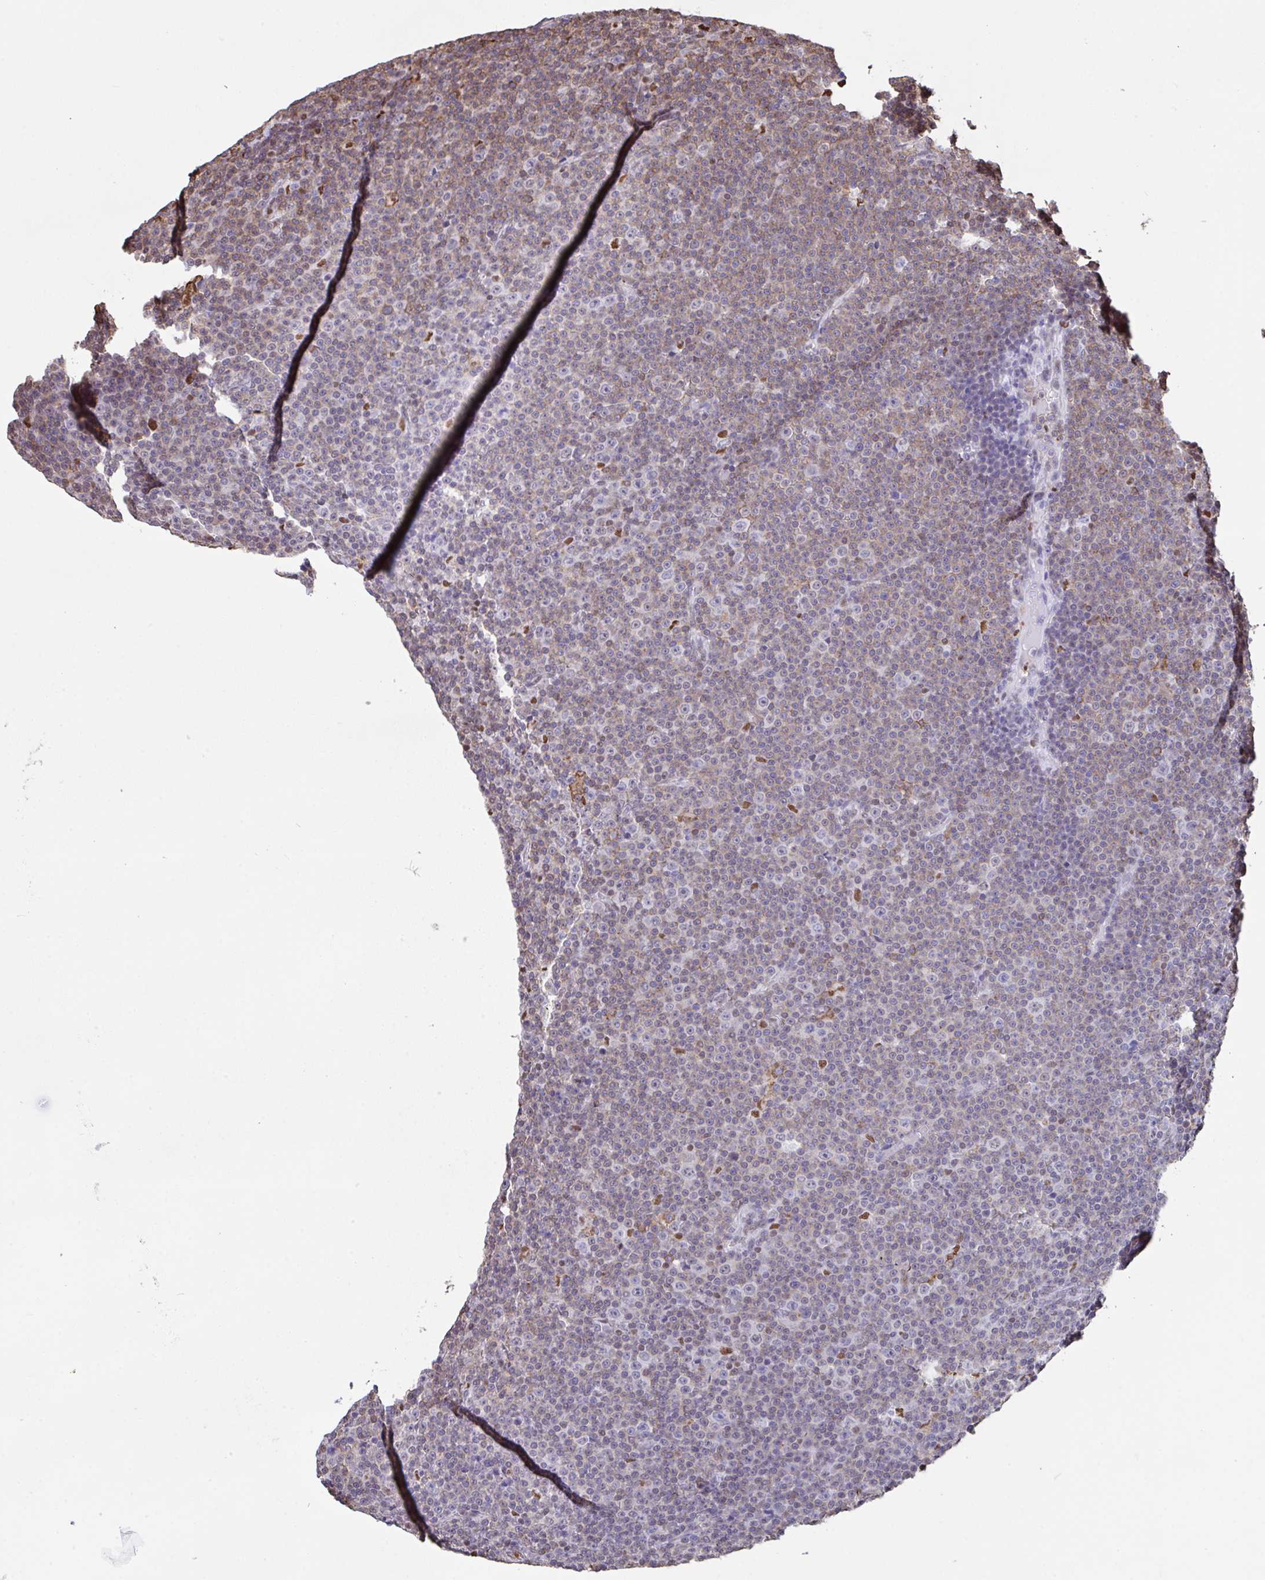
{"staining": {"intensity": "weak", "quantity": "<25%", "location": "cytoplasmic/membranous"}, "tissue": "lymphoma", "cell_type": "Tumor cells", "image_type": "cancer", "snomed": [{"axis": "morphology", "description": "Malignant lymphoma, non-Hodgkin's type, Low grade"}, {"axis": "topography", "description": "Lymph node"}], "caption": "IHC photomicrograph of human malignant lymphoma, non-Hodgkin's type (low-grade) stained for a protein (brown), which reveals no expression in tumor cells.", "gene": "BTBD10", "patient": {"sex": "female", "age": 67}}